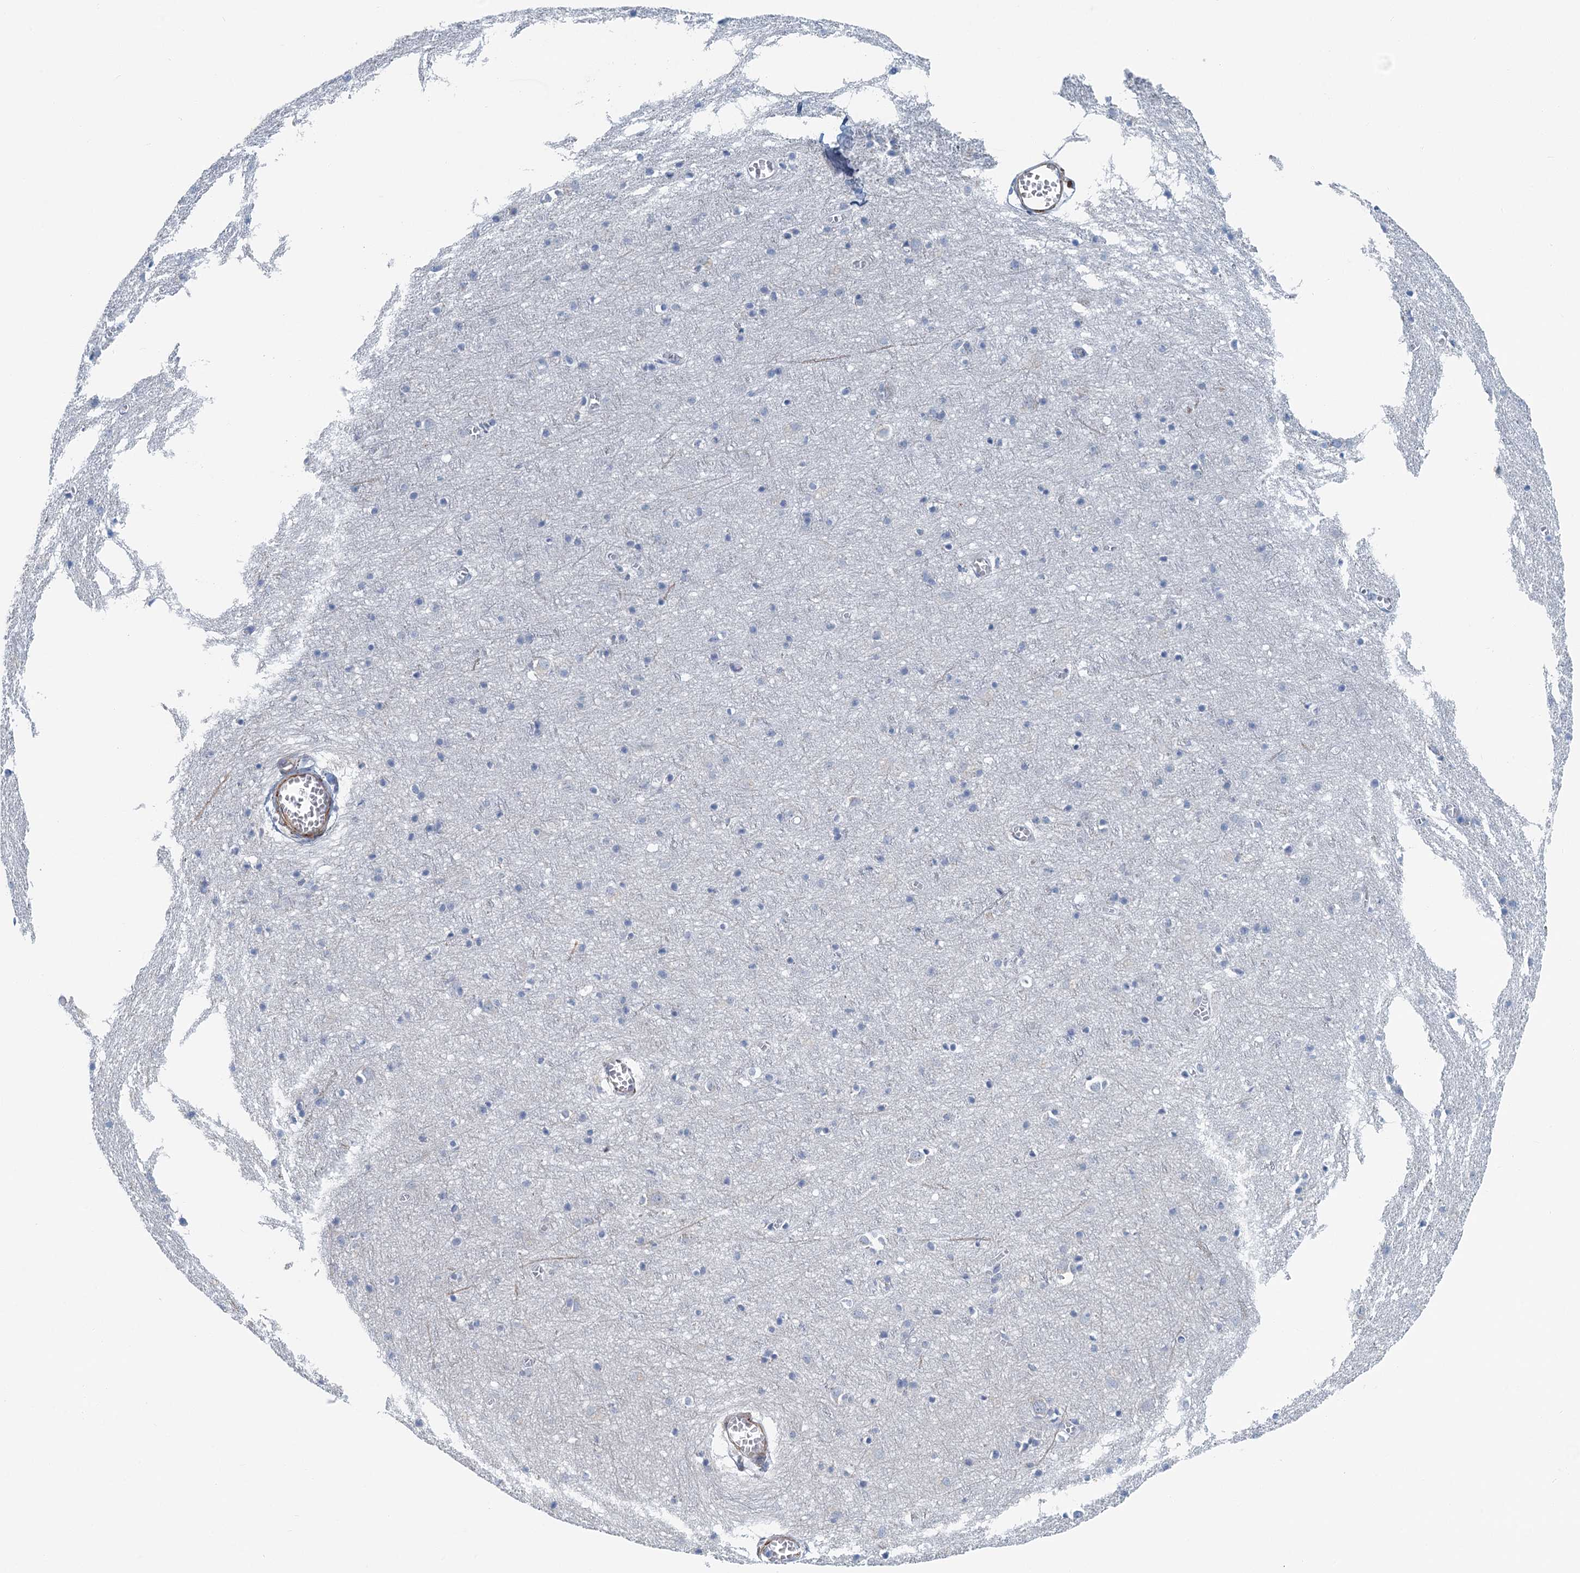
{"staining": {"intensity": "negative", "quantity": "none", "location": "none"}, "tissue": "cerebral cortex", "cell_type": "Endothelial cells", "image_type": "normal", "snomed": [{"axis": "morphology", "description": "Normal tissue, NOS"}, {"axis": "topography", "description": "Cerebral cortex"}], "caption": "Immunohistochemistry of normal human cerebral cortex demonstrates no expression in endothelial cells. (DAB (3,3'-diaminobenzidine) immunohistochemistry (IHC) visualized using brightfield microscopy, high magnification).", "gene": "ZNF527", "patient": {"sex": "female", "age": 64}}